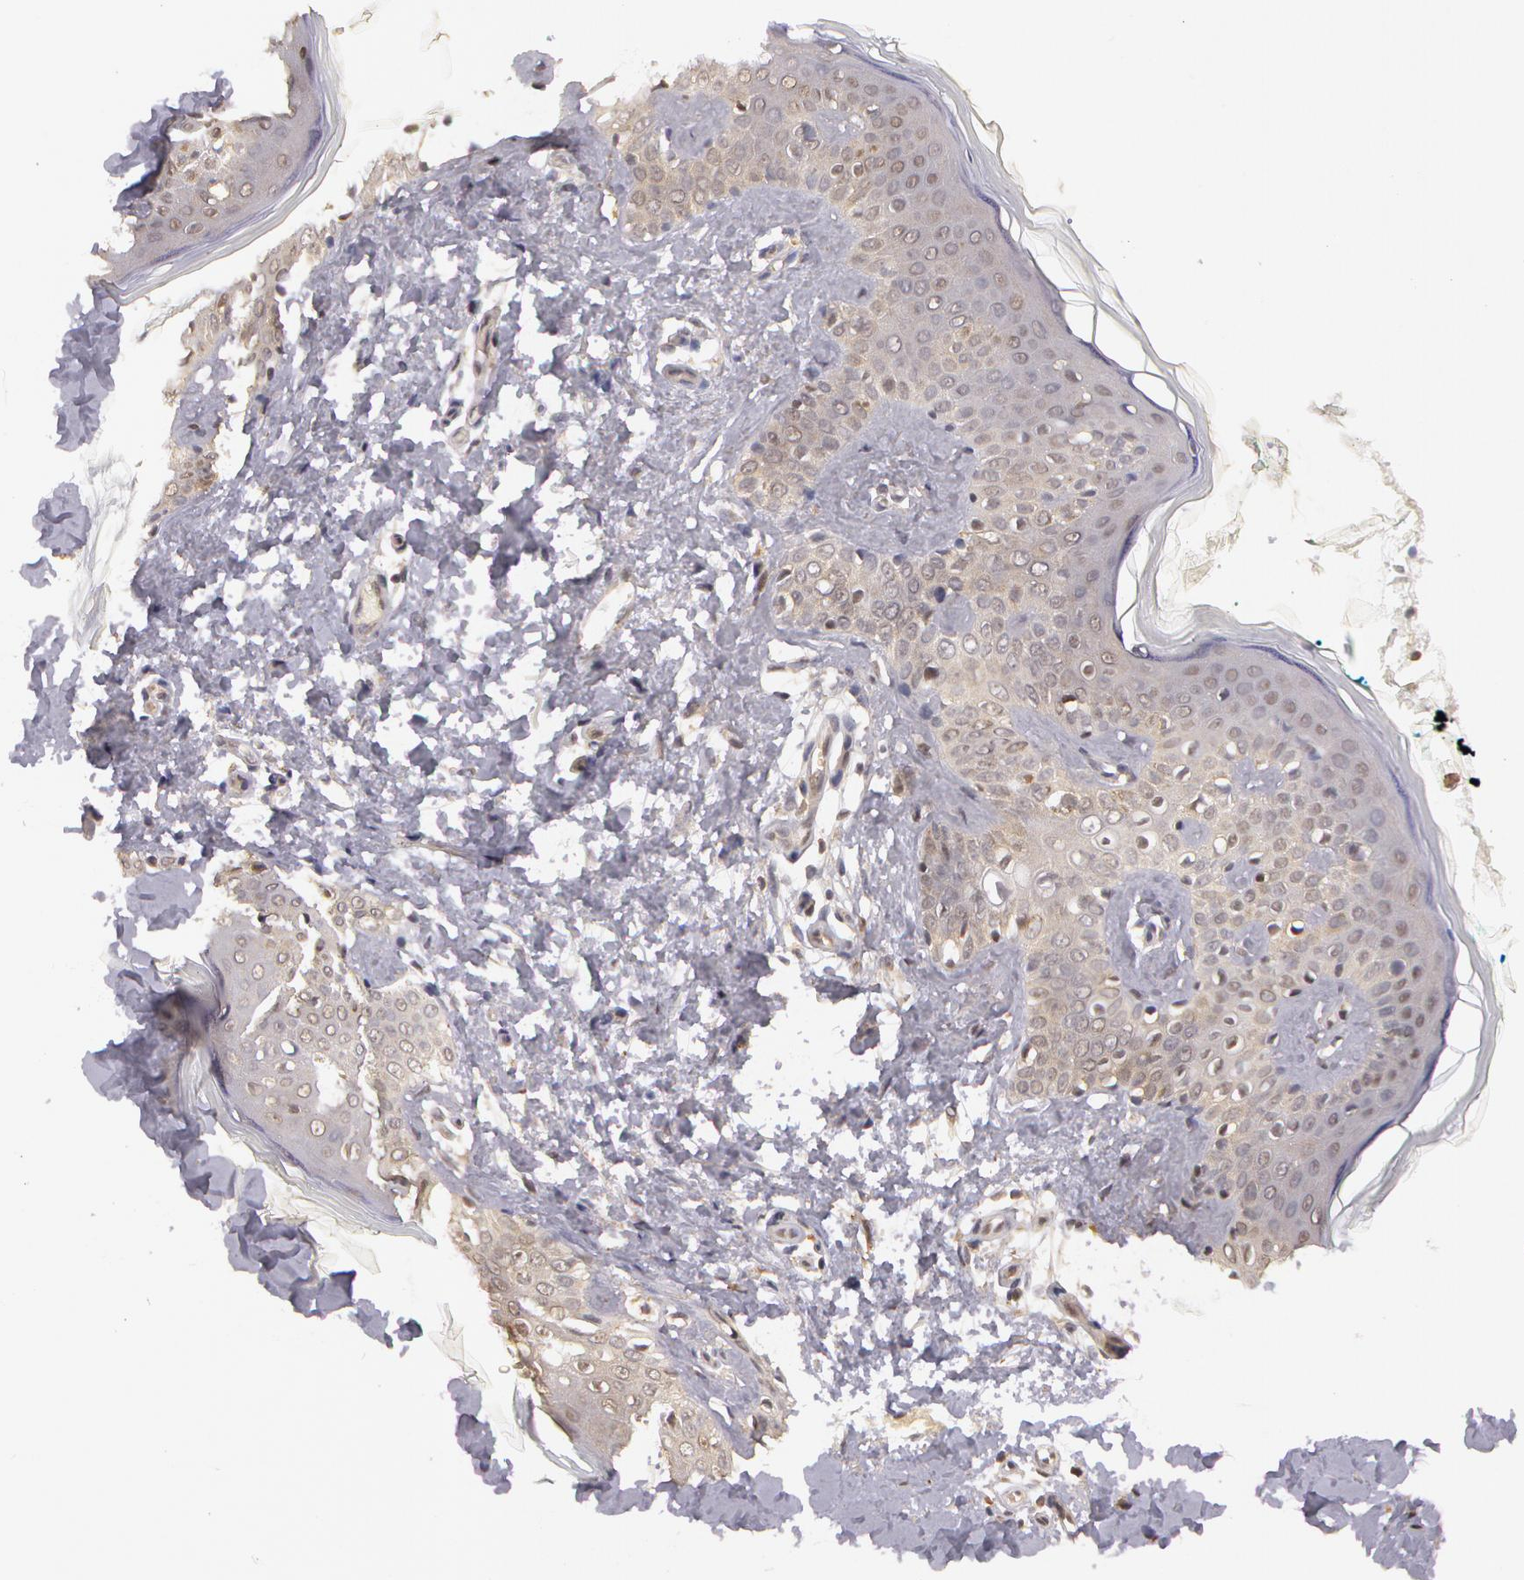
{"staining": {"intensity": "weak", "quantity": ">75%", "location": "cytoplasmic/membranous"}, "tissue": "skin", "cell_type": "Fibroblasts", "image_type": "normal", "snomed": [{"axis": "morphology", "description": "Normal tissue, NOS"}, {"axis": "topography", "description": "Skin"}], "caption": "A high-resolution photomicrograph shows IHC staining of unremarkable skin, which shows weak cytoplasmic/membranous staining in about >75% of fibroblasts.", "gene": "AHSA1", "patient": {"sex": "male", "age": 32}}